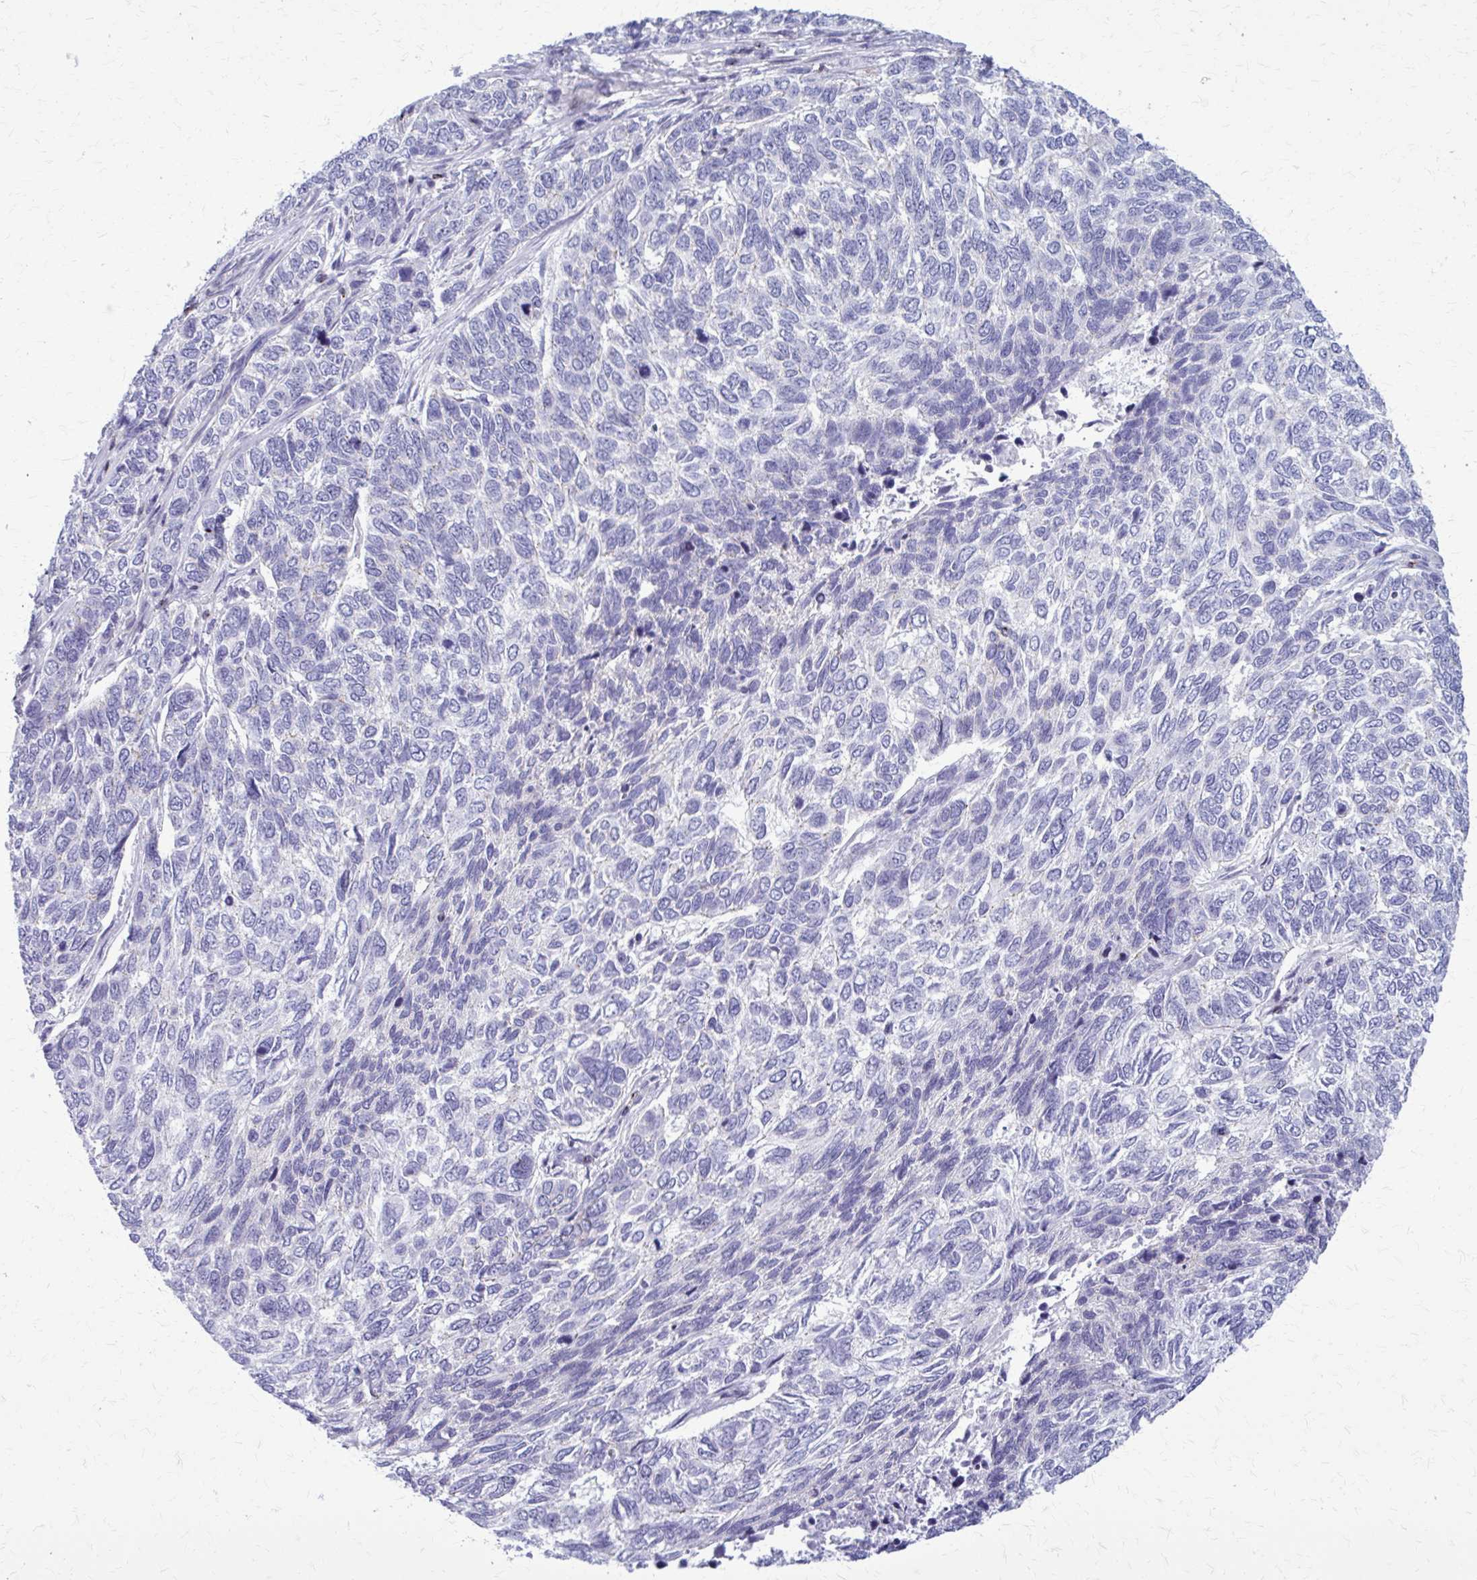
{"staining": {"intensity": "negative", "quantity": "none", "location": "none"}, "tissue": "skin cancer", "cell_type": "Tumor cells", "image_type": "cancer", "snomed": [{"axis": "morphology", "description": "Basal cell carcinoma"}, {"axis": "topography", "description": "Skin"}], "caption": "This is an immunohistochemistry photomicrograph of human skin basal cell carcinoma. There is no expression in tumor cells.", "gene": "PEDS1", "patient": {"sex": "female", "age": 65}}